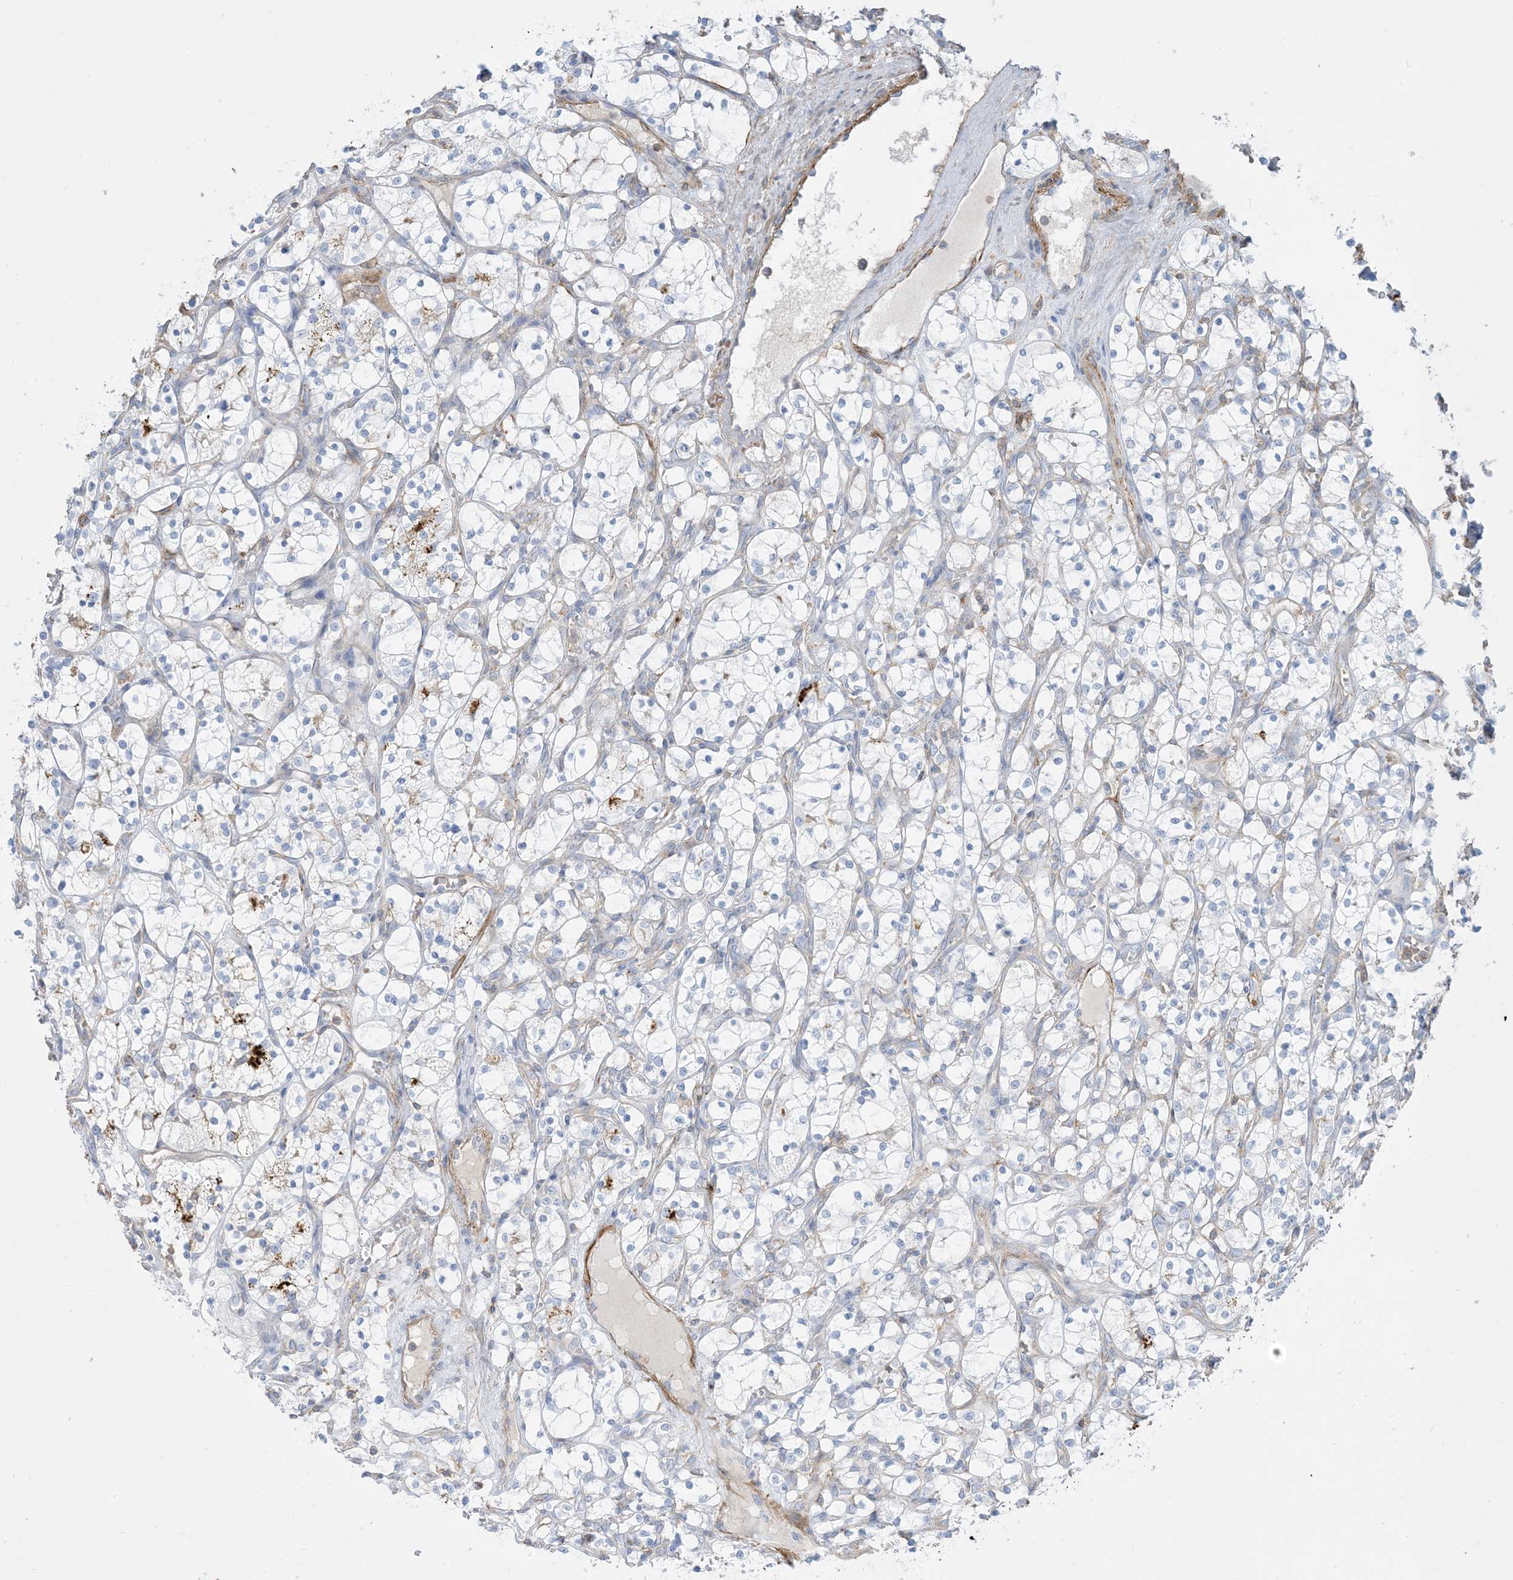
{"staining": {"intensity": "negative", "quantity": "none", "location": "none"}, "tissue": "renal cancer", "cell_type": "Tumor cells", "image_type": "cancer", "snomed": [{"axis": "morphology", "description": "Adenocarcinoma, NOS"}, {"axis": "topography", "description": "Kidney"}], "caption": "Tumor cells show no significant protein staining in renal cancer (adenocarcinoma).", "gene": "GTF3C2", "patient": {"sex": "female", "age": 69}}